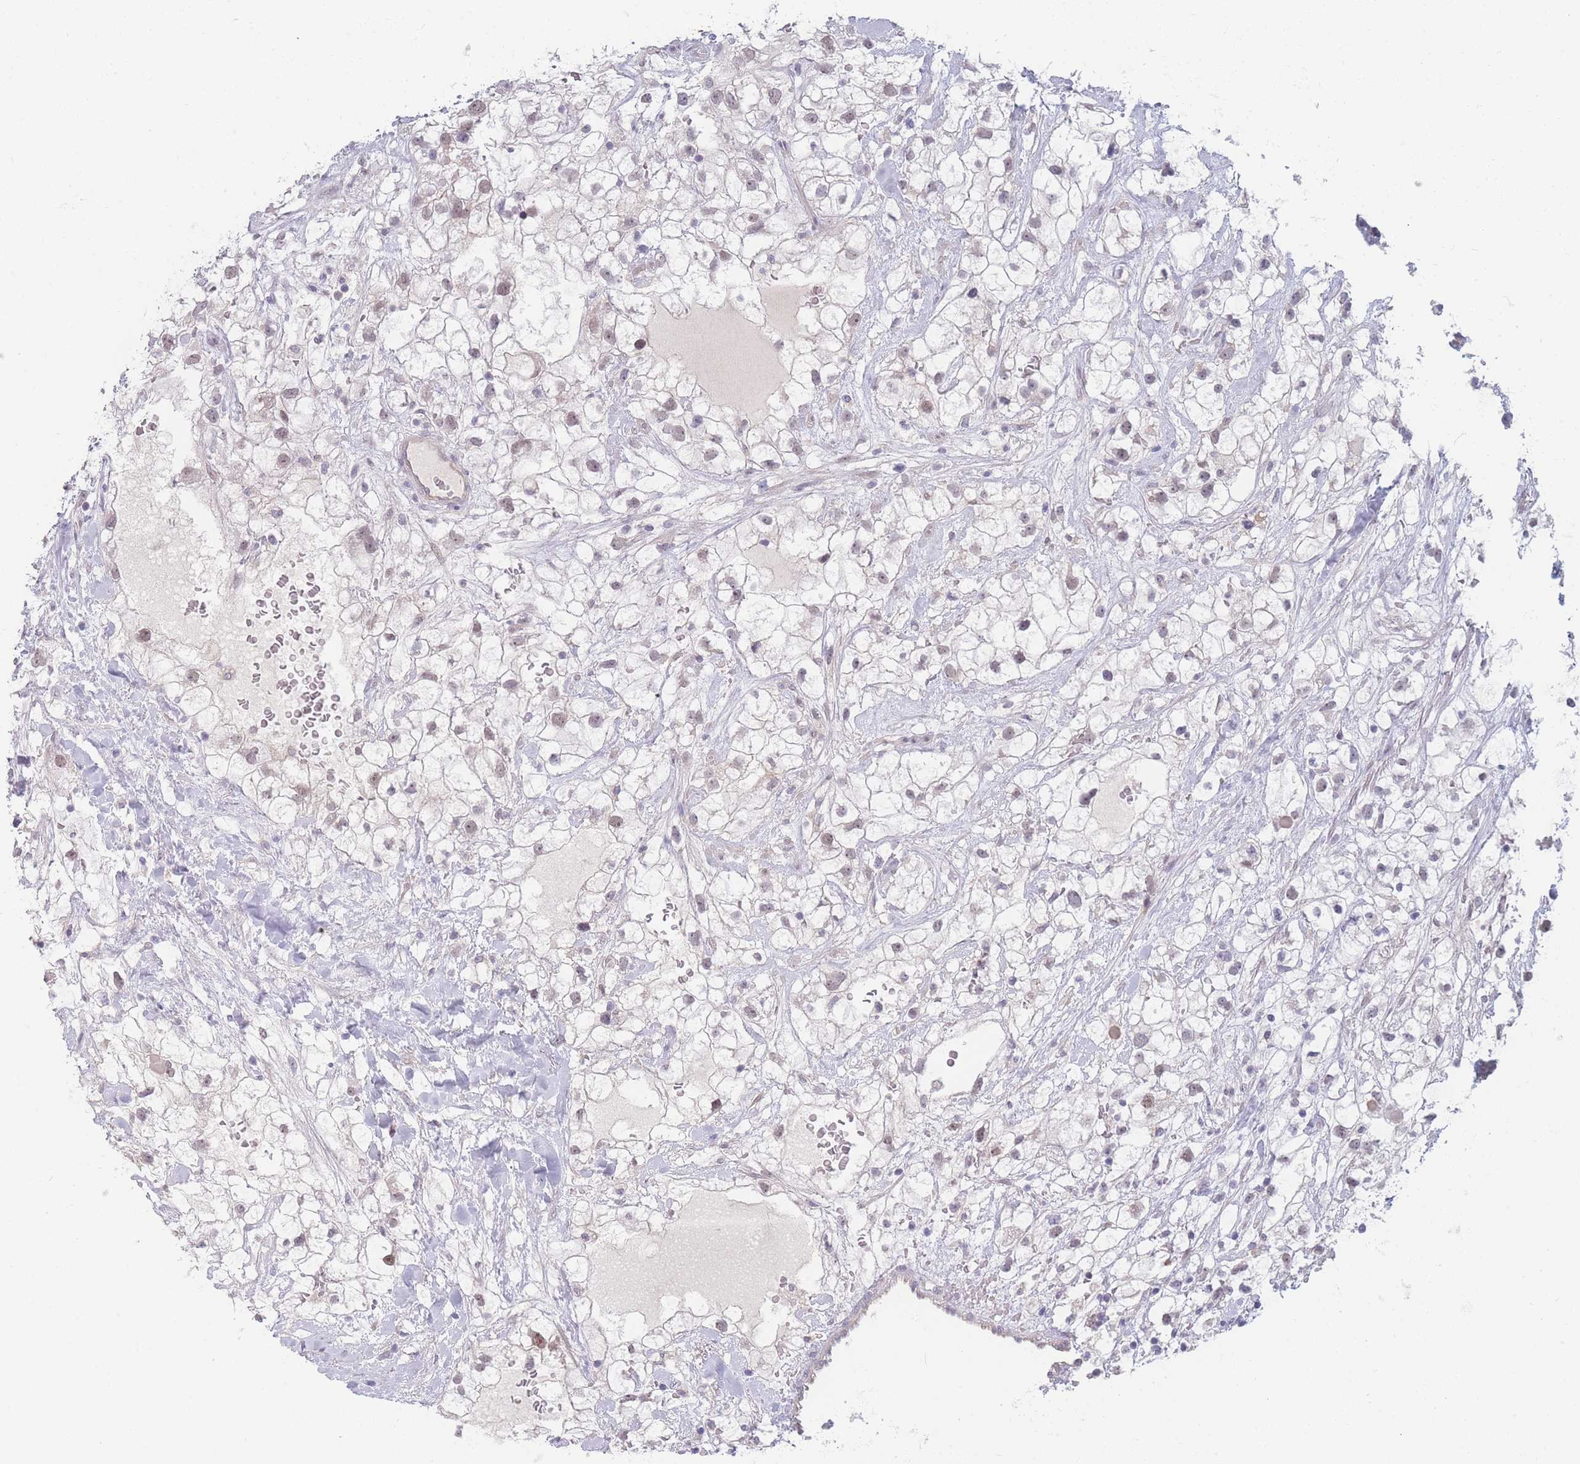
{"staining": {"intensity": "weak", "quantity": "25%-75%", "location": "nuclear"}, "tissue": "renal cancer", "cell_type": "Tumor cells", "image_type": "cancer", "snomed": [{"axis": "morphology", "description": "Adenocarcinoma, NOS"}, {"axis": "topography", "description": "Kidney"}], "caption": "DAB immunohistochemical staining of renal adenocarcinoma demonstrates weak nuclear protein staining in approximately 25%-75% of tumor cells.", "gene": "FAM227B", "patient": {"sex": "male", "age": 59}}